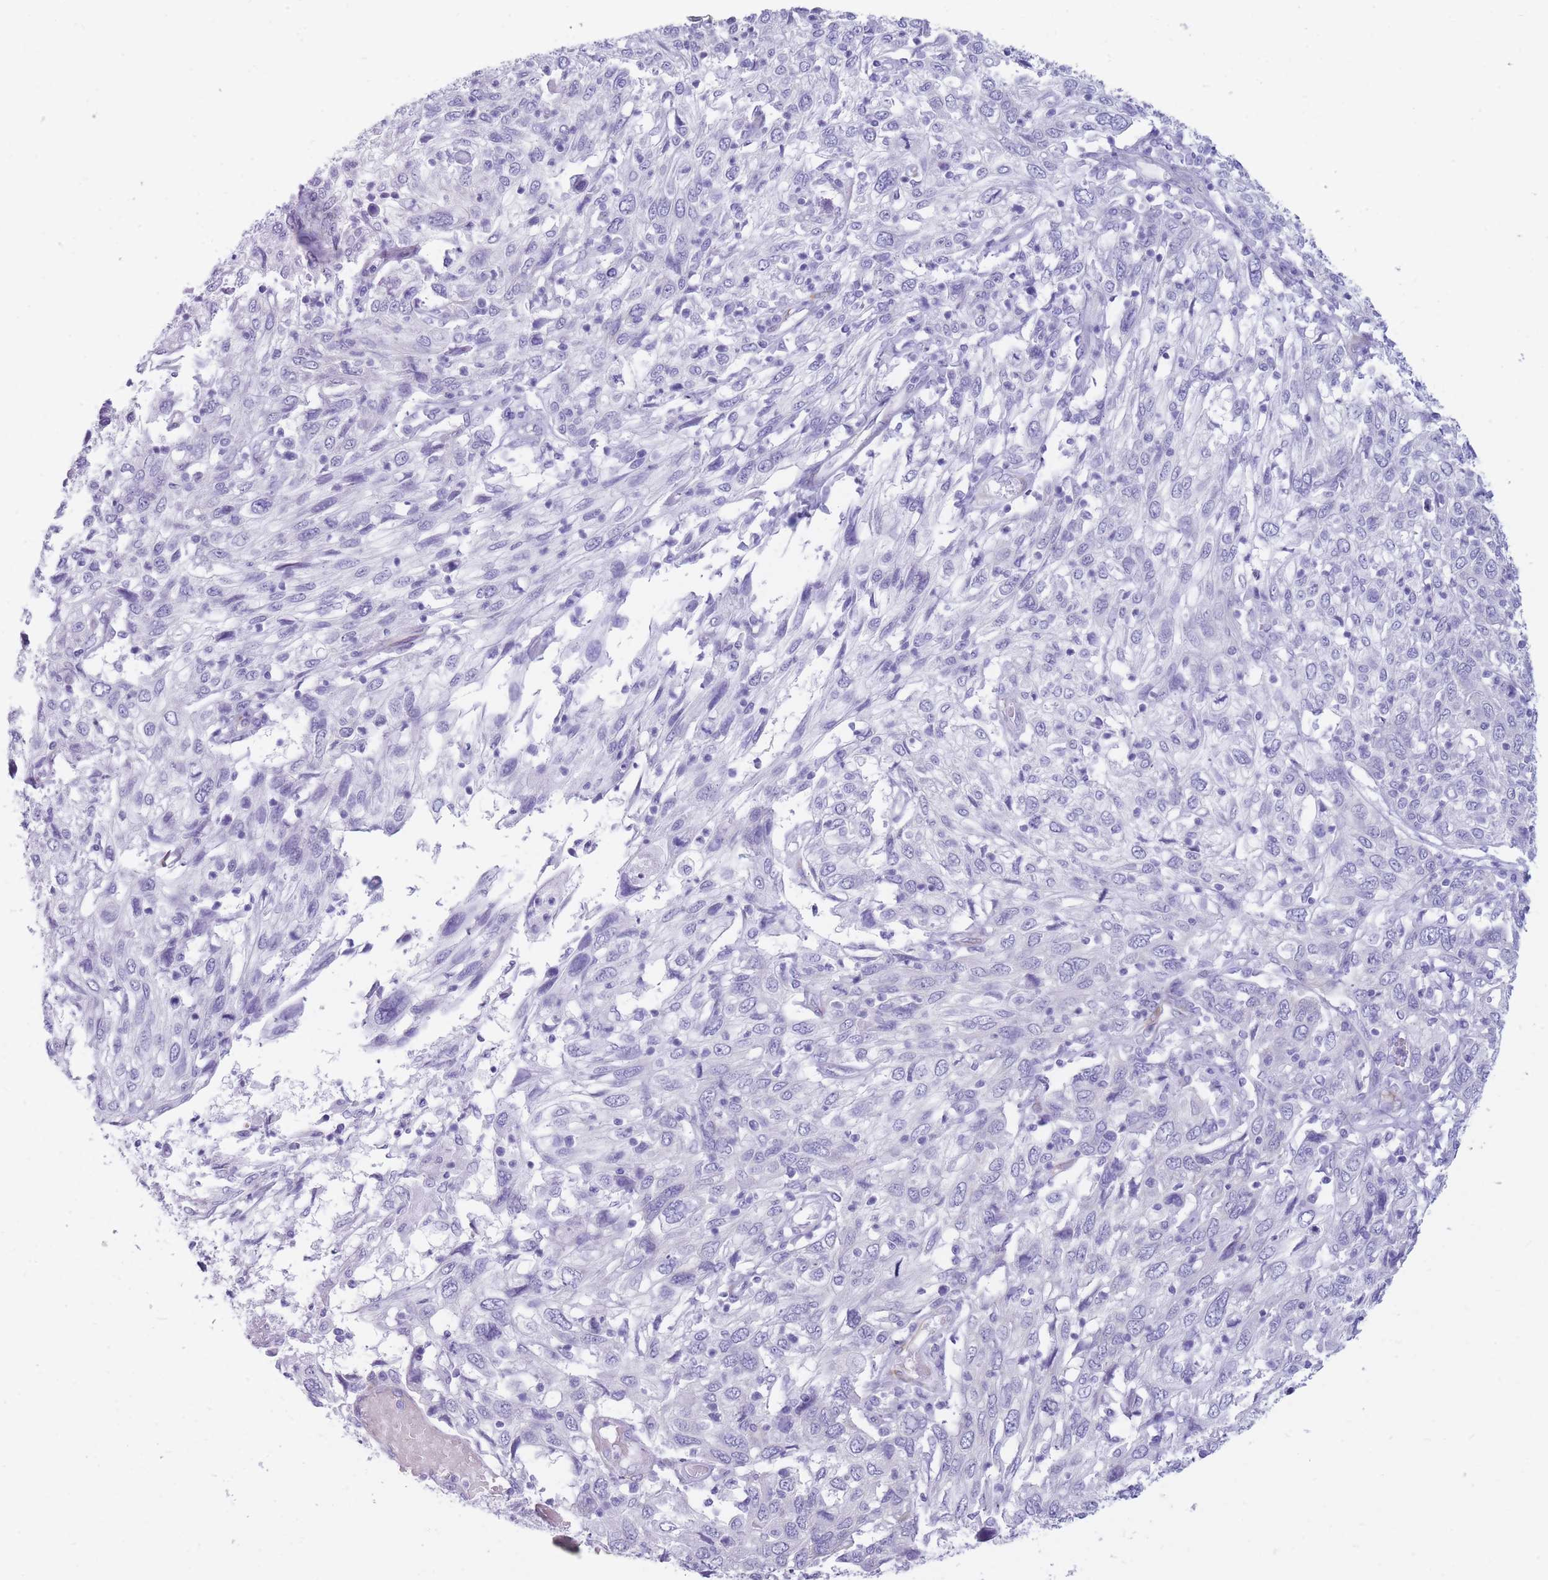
{"staining": {"intensity": "negative", "quantity": "none", "location": "none"}, "tissue": "cervical cancer", "cell_type": "Tumor cells", "image_type": "cancer", "snomed": [{"axis": "morphology", "description": "Squamous cell carcinoma, NOS"}, {"axis": "topography", "description": "Cervix"}], "caption": "DAB immunohistochemical staining of cervical cancer demonstrates no significant expression in tumor cells.", "gene": "MTSS2", "patient": {"sex": "female", "age": 46}}